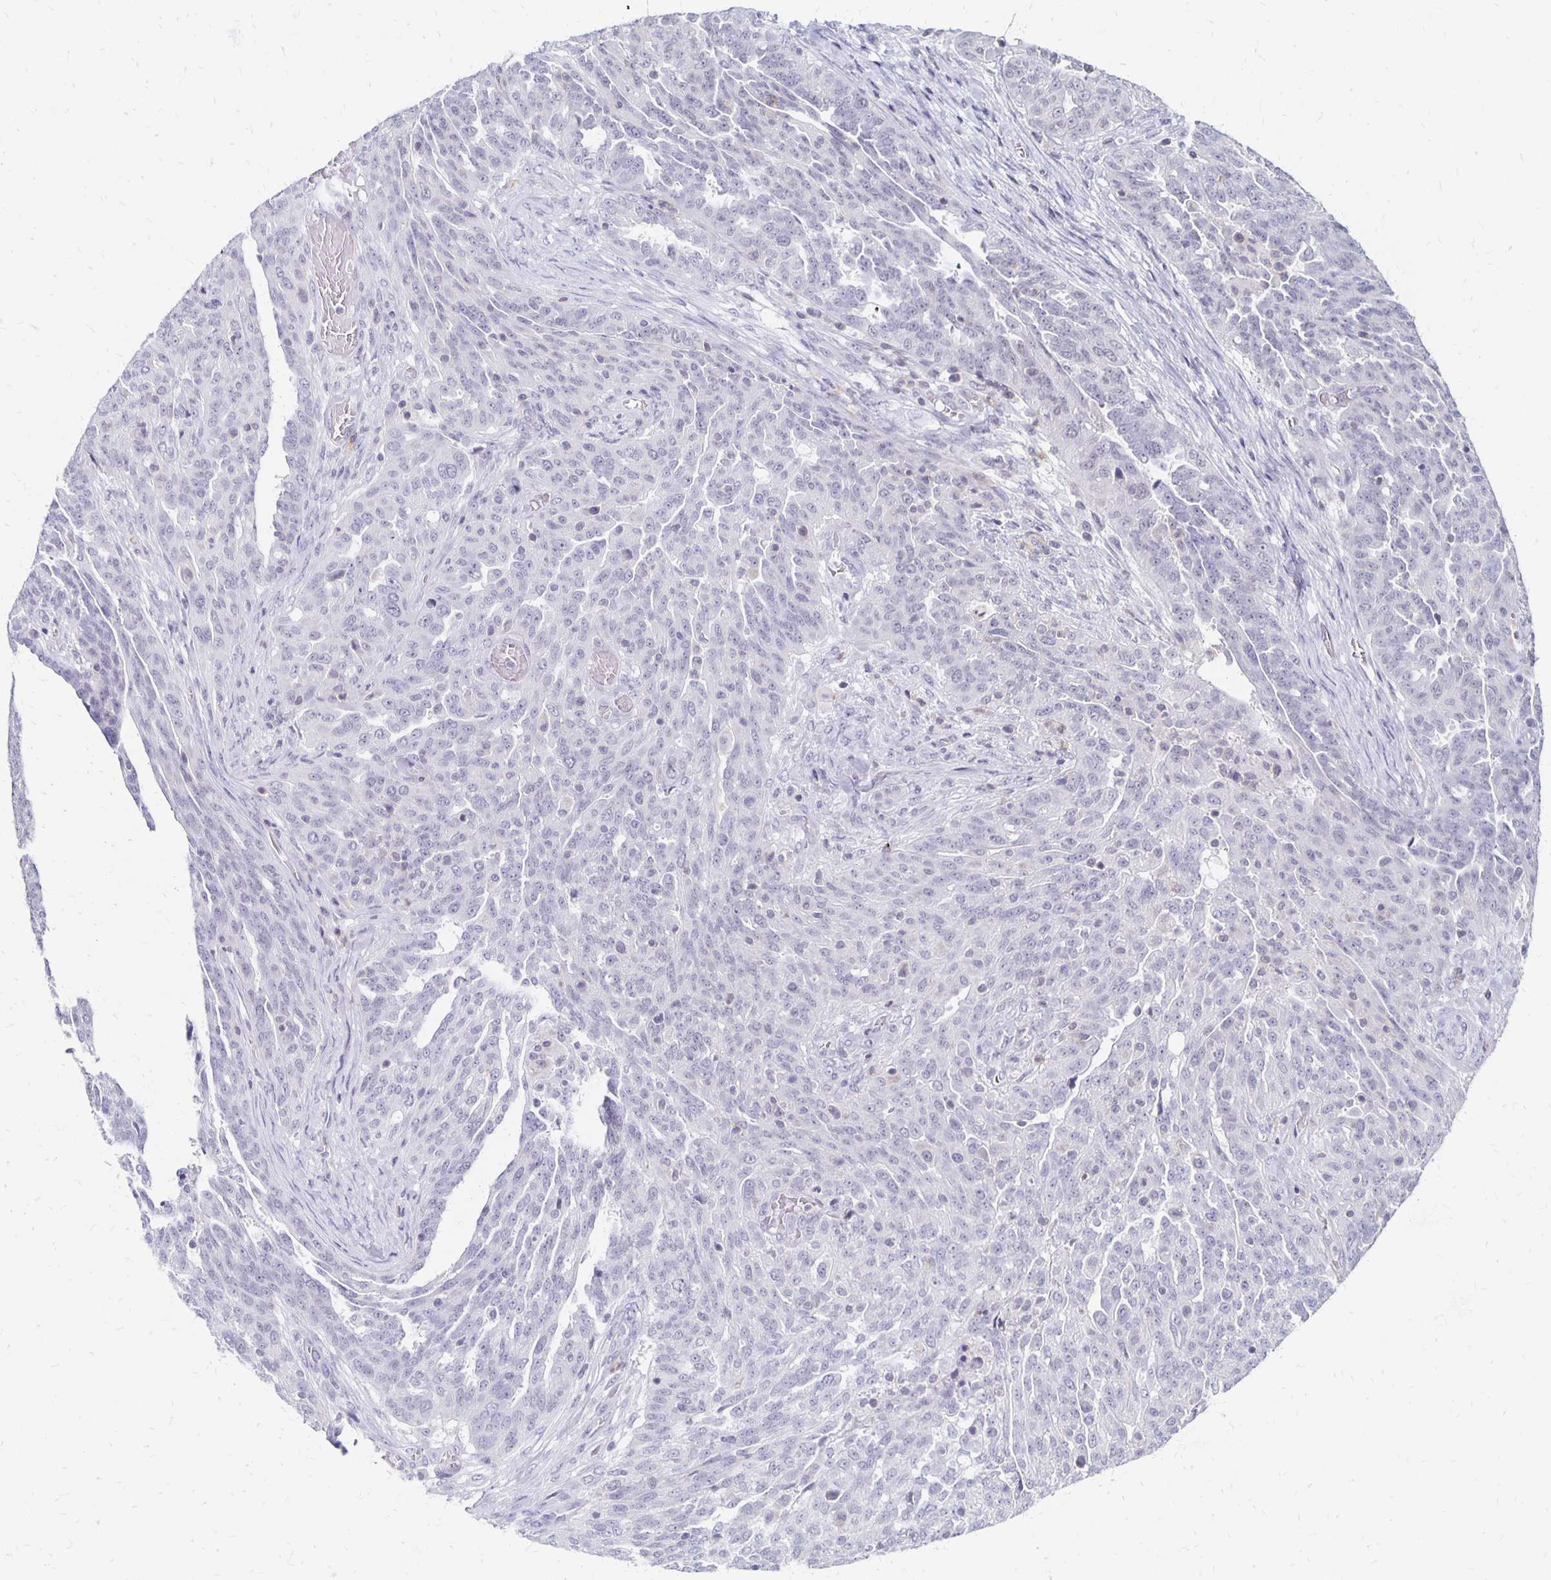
{"staining": {"intensity": "negative", "quantity": "none", "location": "none"}, "tissue": "ovarian cancer", "cell_type": "Tumor cells", "image_type": "cancer", "snomed": [{"axis": "morphology", "description": "Cystadenocarcinoma, serous, NOS"}, {"axis": "topography", "description": "Ovary"}], "caption": "There is no significant expression in tumor cells of ovarian cancer (serous cystadenocarcinoma).", "gene": "SYT2", "patient": {"sex": "female", "age": 67}}